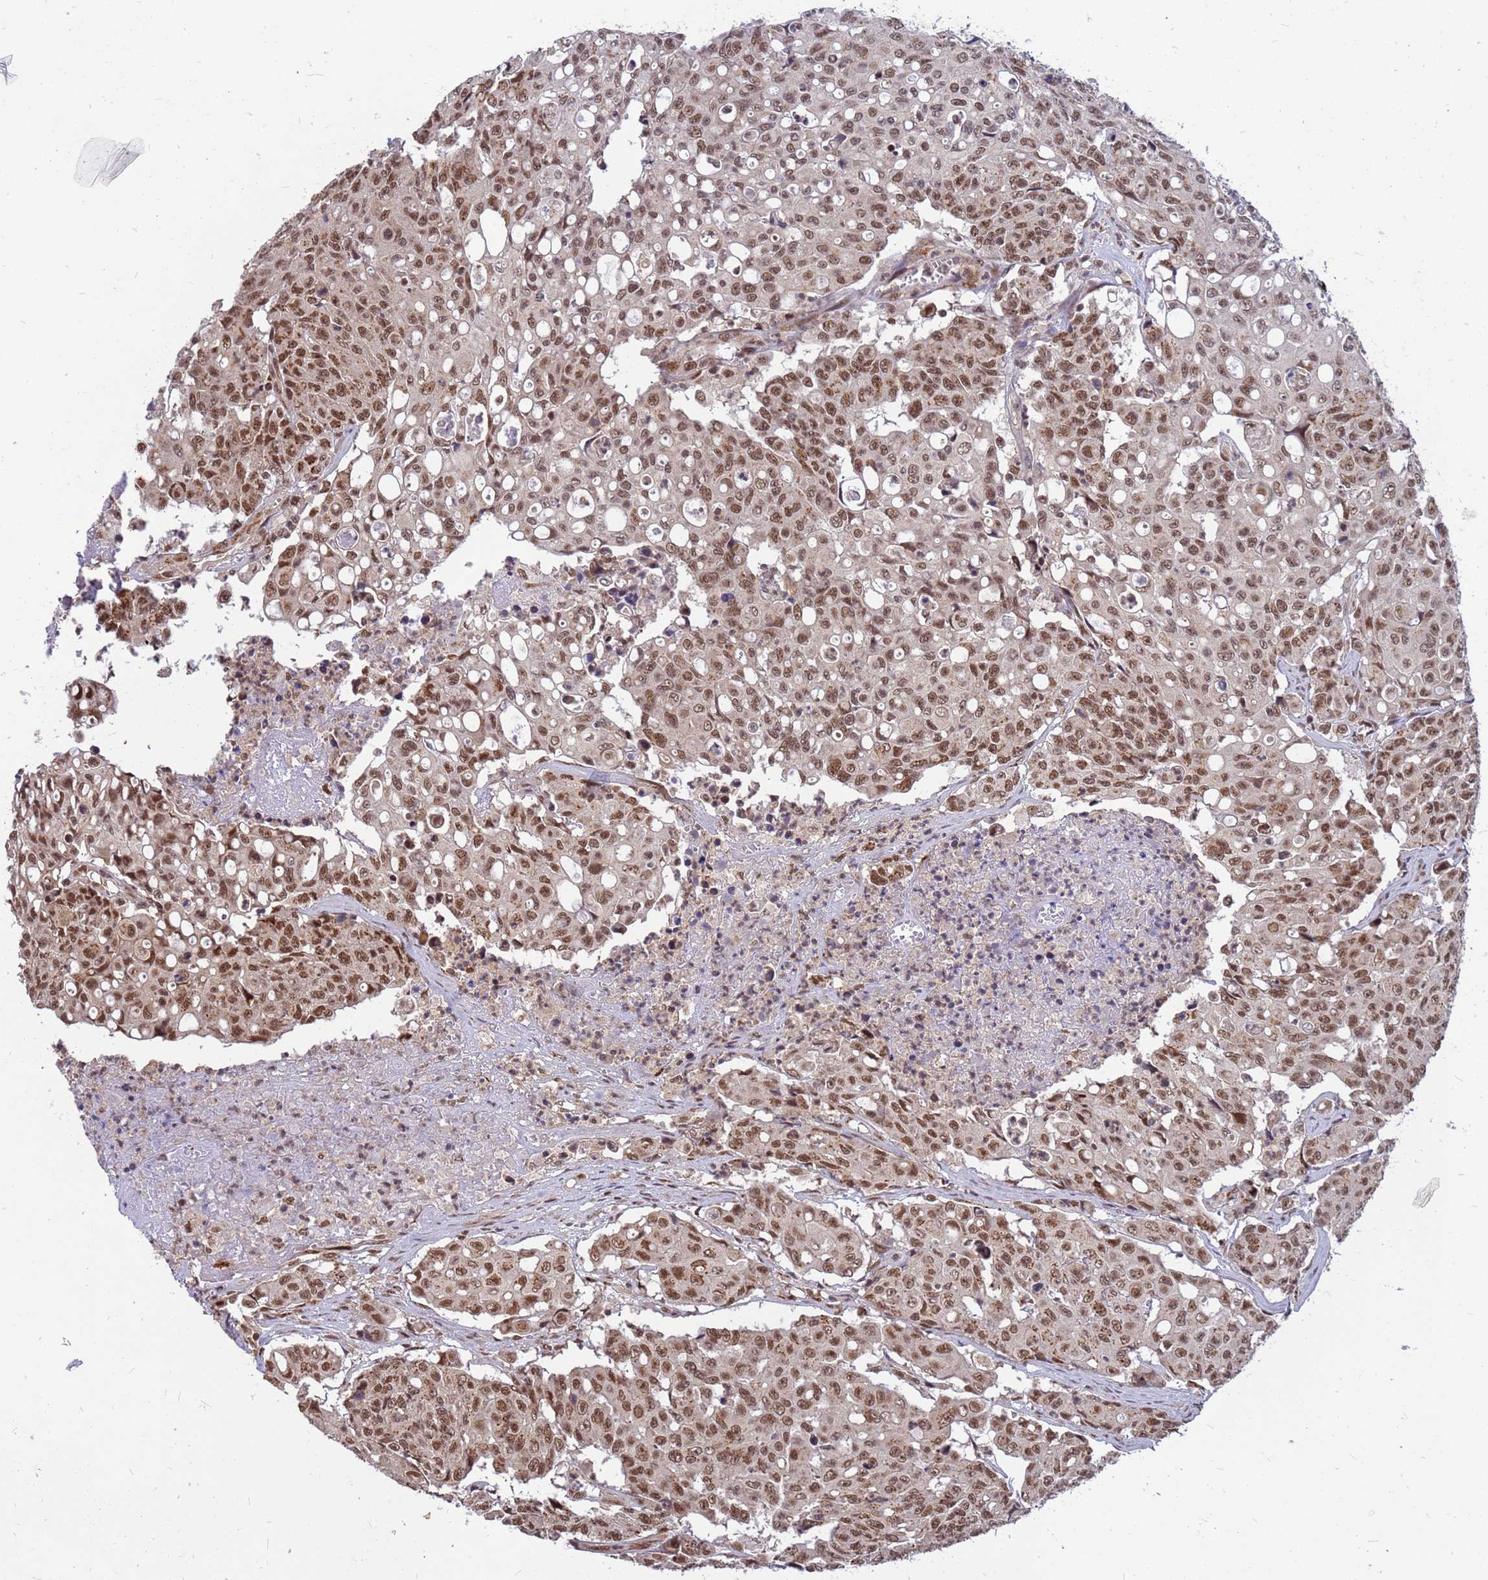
{"staining": {"intensity": "moderate", "quantity": ">75%", "location": "nuclear"}, "tissue": "colorectal cancer", "cell_type": "Tumor cells", "image_type": "cancer", "snomed": [{"axis": "morphology", "description": "Adenocarcinoma, NOS"}, {"axis": "topography", "description": "Colon"}], "caption": "Immunohistochemistry (IHC) micrograph of colorectal cancer stained for a protein (brown), which reveals medium levels of moderate nuclear staining in approximately >75% of tumor cells.", "gene": "NCBP2", "patient": {"sex": "male", "age": 51}}